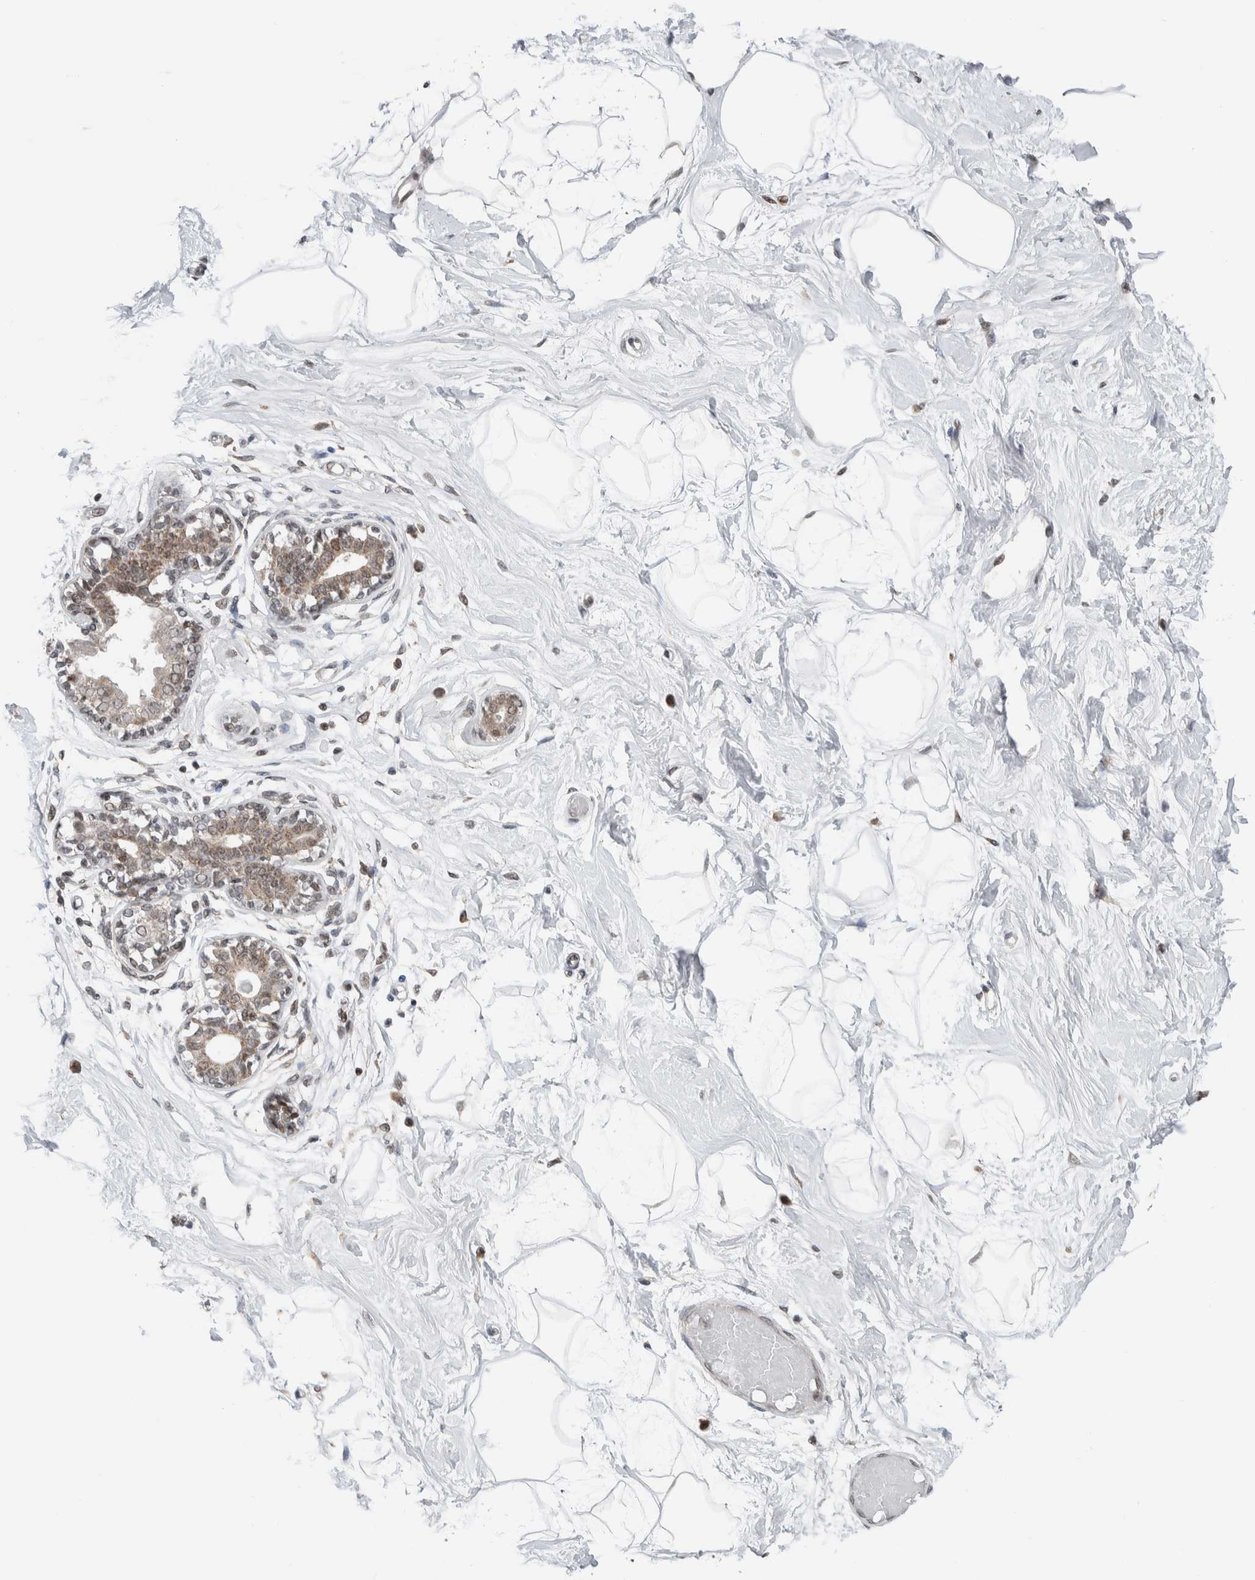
{"staining": {"intensity": "negative", "quantity": "none", "location": "none"}, "tissue": "breast", "cell_type": "Adipocytes", "image_type": "normal", "snomed": [{"axis": "morphology", "description": "Normal tissue, NOS"}, {"axis": "topography", "description": "Breast"}], "caption": "IHC of normal human breast shows no positivity in adipocytes.", "gene": "NPLOC4", "patient": {"sex": "female", "age": 45}}